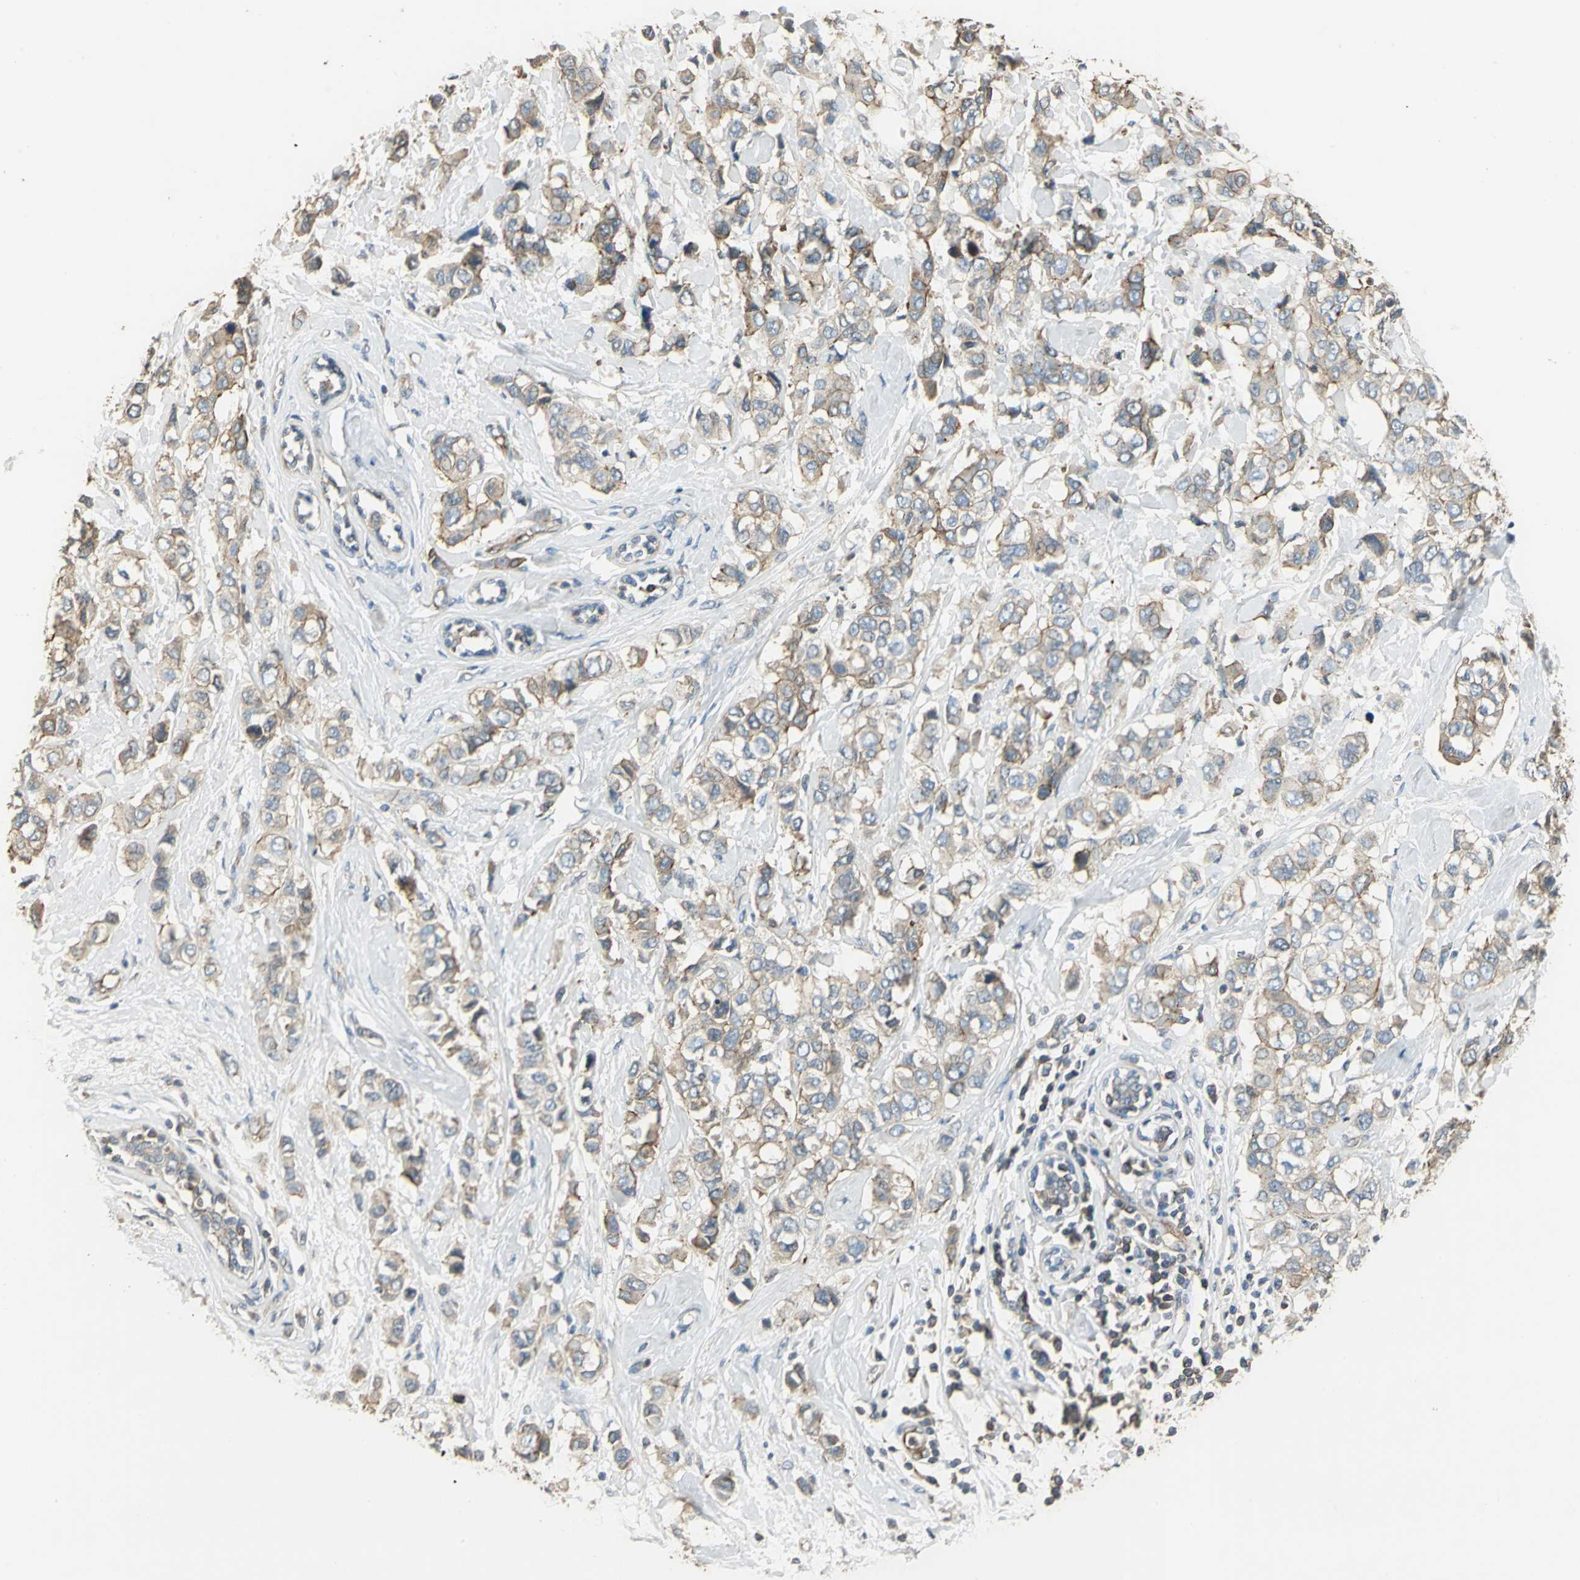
{"staining": {"intensity": "weak", "quantity": ">75%", "location": "cytoplasmic/membranous"}, "tissue": "breast cancer", "cell_type": "Tumor cells", "image_type": "cancer", "snomed": [{"axis": "morphology", "description": "Duct carcinoma"}, {"axis": "topography", "description": "Breast"}], "caption": "Immunohistochemistry image of human invasive ductal carcinoma (breast) stained for a protein (brown), which exhibits low levels of weak cytoplasmic/membranous expression in about >75% of tumor cells.", "gene": "RAPGEF1", "patient": {"sex": "female", "age": 50}}